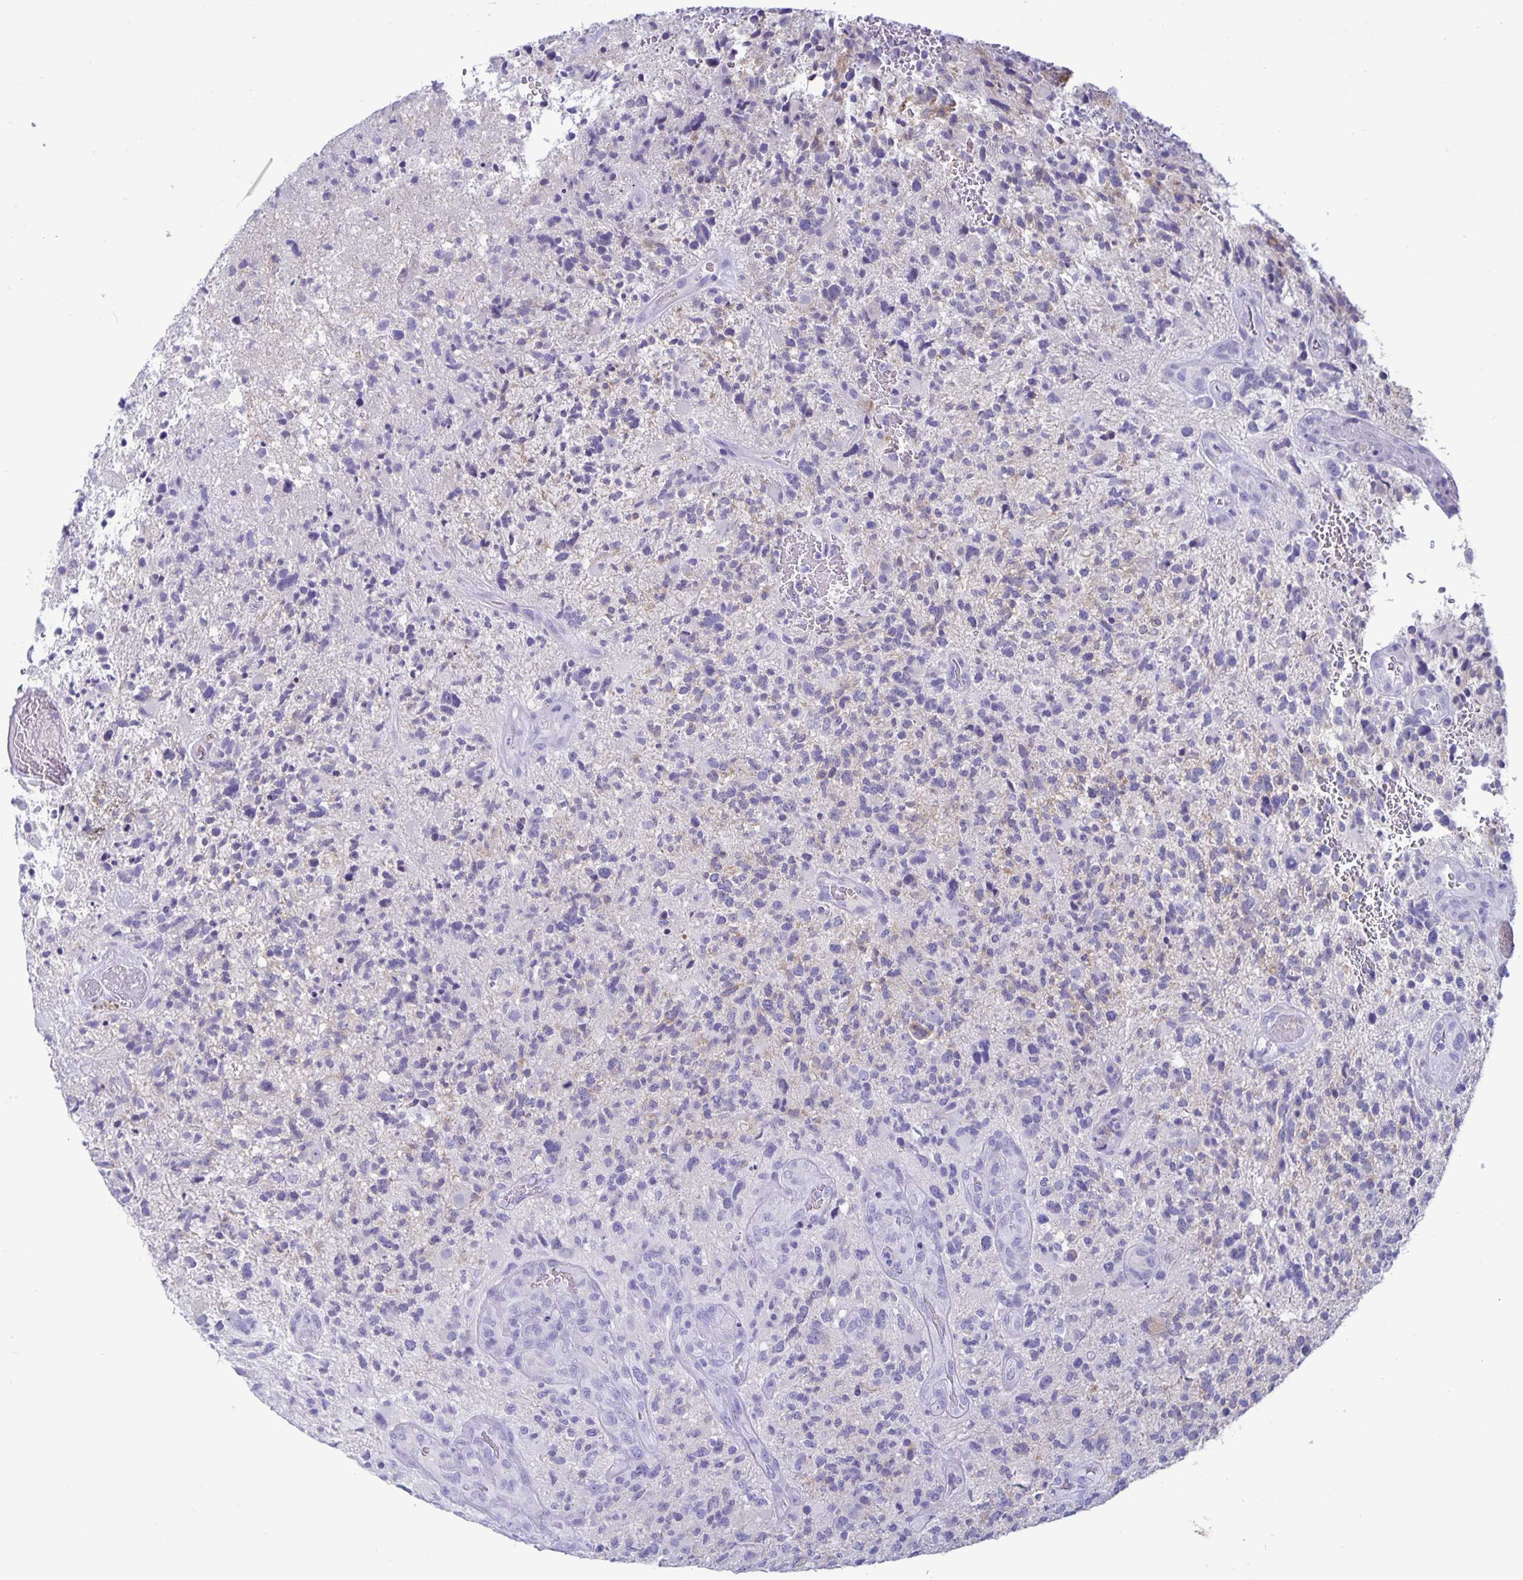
{"staining": {"intensity": "negative", "quantity": "none", "location": "none"}, "tissue": "glioma", "cell_type": "Tumor cells", "image_type": "cancer", "snomed": [{"axis": "morphology", "description": "Glioma, malignant, High grade"}, {"axis": "topography", "description": "Brain"}], "caption": "Immunohistochemistry micrograph of neoplastic tissue: high-grade glioma (malignant) stained with DAB (3,3'-diaminobenzidine) exhibits no significant protein expression in tumor cells. (Brightfield microscopy of DAB (3,3'-diaminobenzidine) immunohistochemistry at high magnification).", "gene": "BPIFA3", "patient": {"sex": "female", "age": 71}}